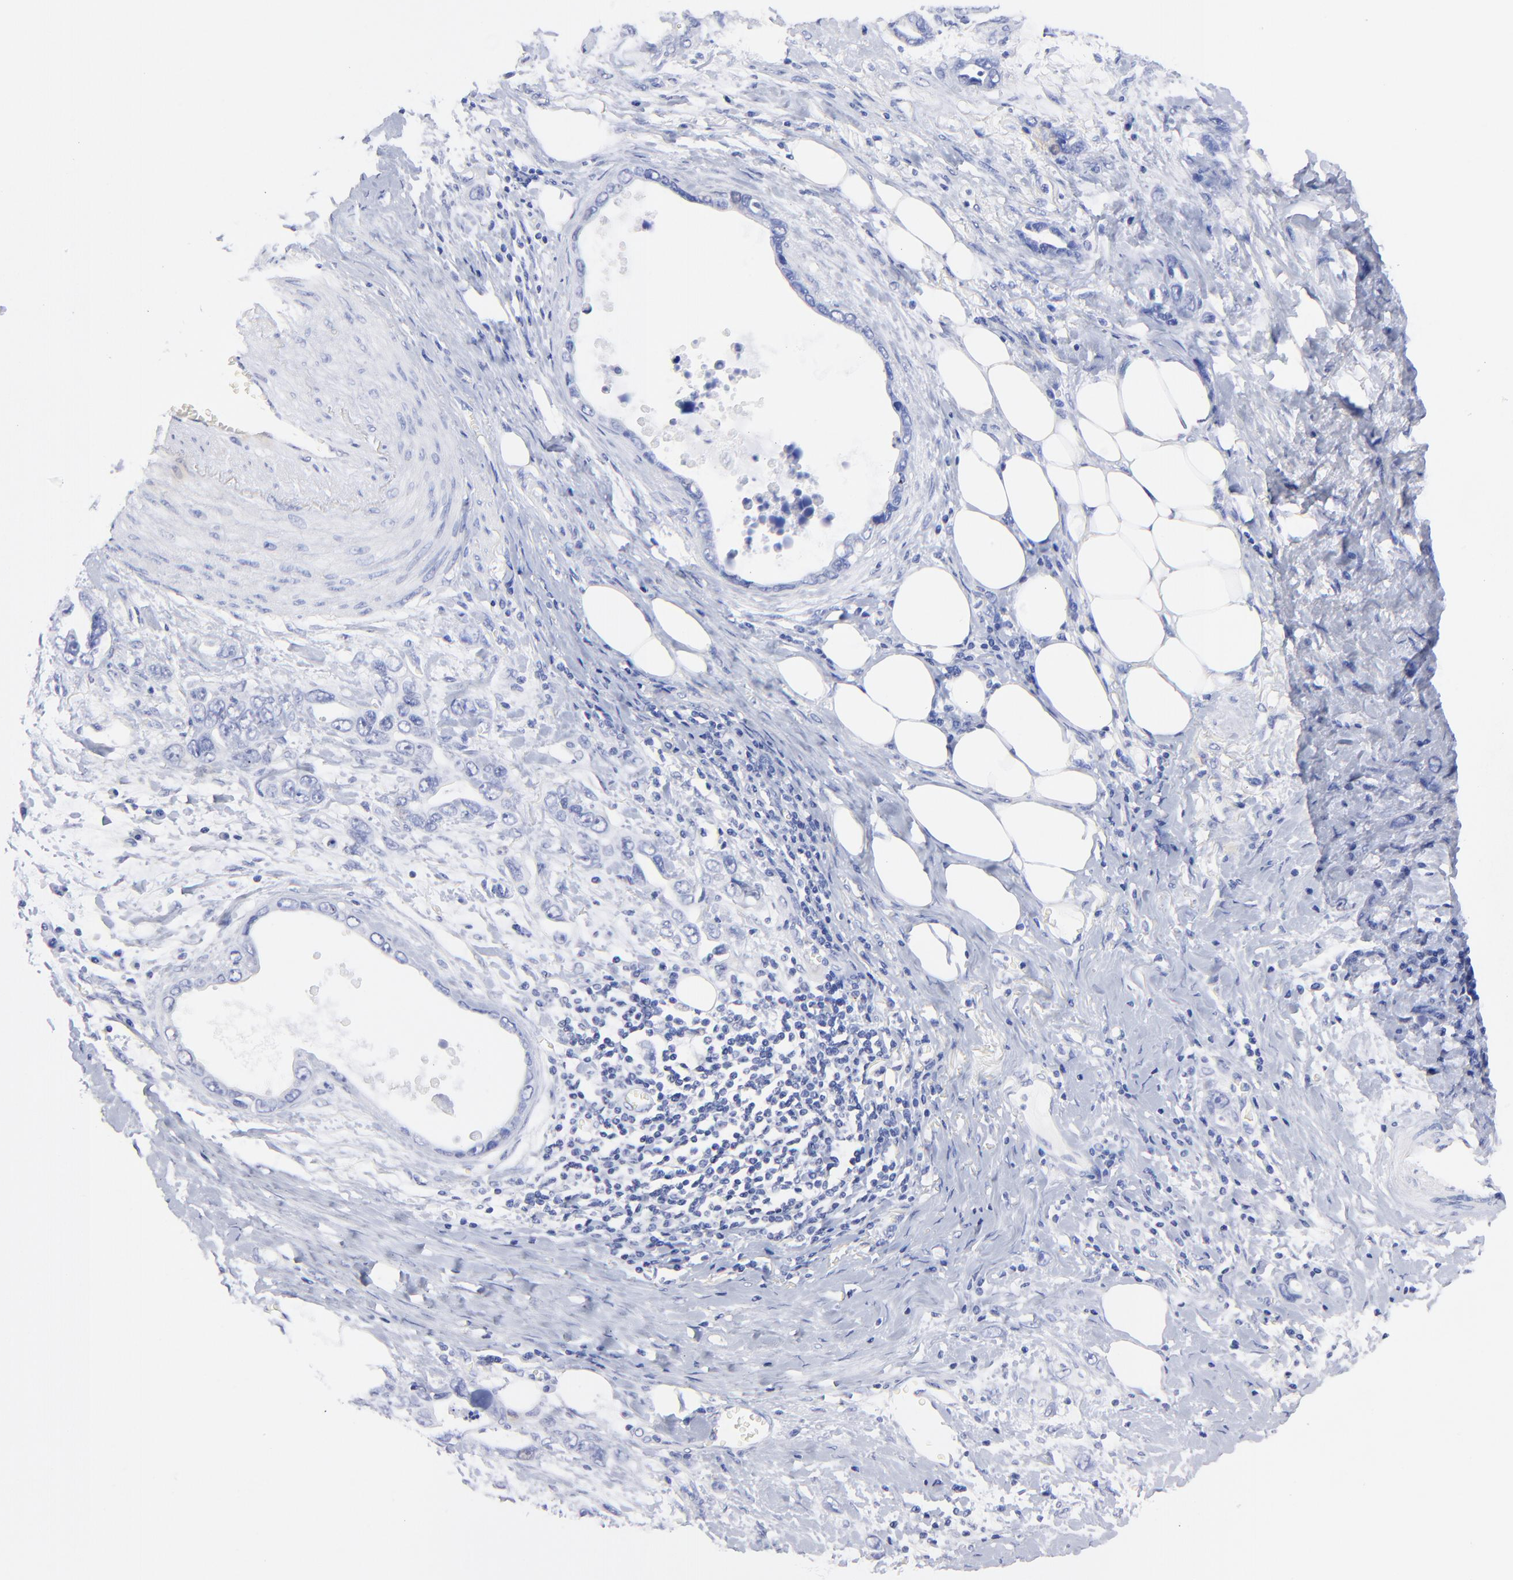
{"staining": {"intensity": "negative", "quantity": "none", "location": "none"}, "tissue": "stomach cancer", "cell_type": "Tumor cells", "image_type": "cancer", "snomed": [{"axis": "morphology", "description": "Adenocarcinoma, NOS"}, {"axis": "topography", "description": "Stomach"}], "caption": "The image displays no significant expression in tumor cells of stomach adenocarcinoma. (DAB (3,3'-diaminobenzidine) immunohistochemistry with hematoxylin counter stain).", "gene": "HORMAD2", "patient": {"sex": "male", "age": 78}}